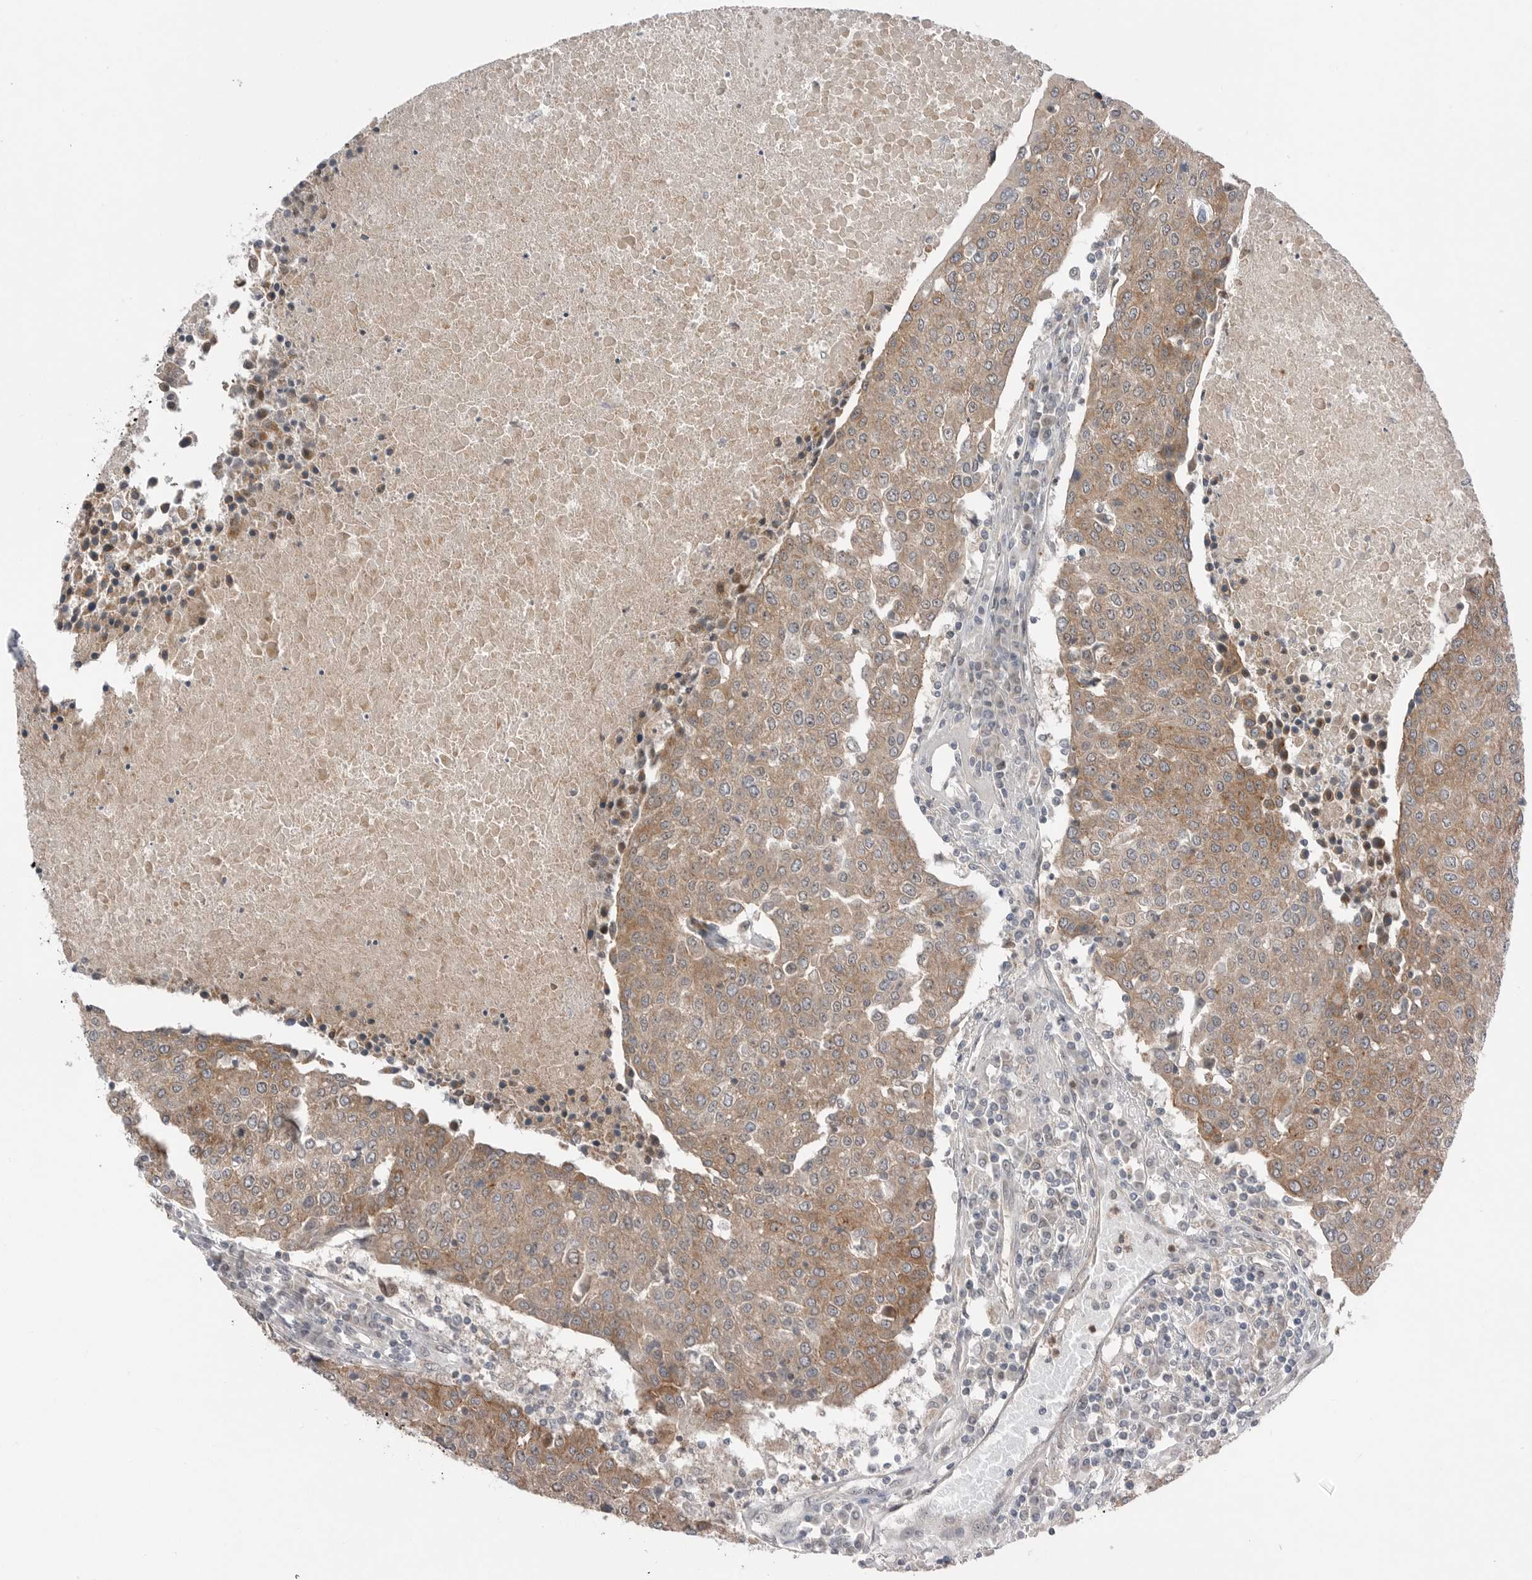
{"staining": {"intensity": "moderate", "quantity": ">75%", "location": "cytoplasmic/membranous"}, "tissue": "urothelial cancer", "cell_type": "Tumor cells", "image_type": "cancer", "snomed": [{"axis": "morphology", "description": "Urothelial carcinoma, High grade"}, {"axis": "topography", "description": "Urinary bladder"}], "caption": "Urothelial cancer tissue displays moderate cytoplasmic/membranous positivity in approximately >75% of tumor cells", "gene": "NTAQ1", "patient": {"sex": "female", "age": 85}}